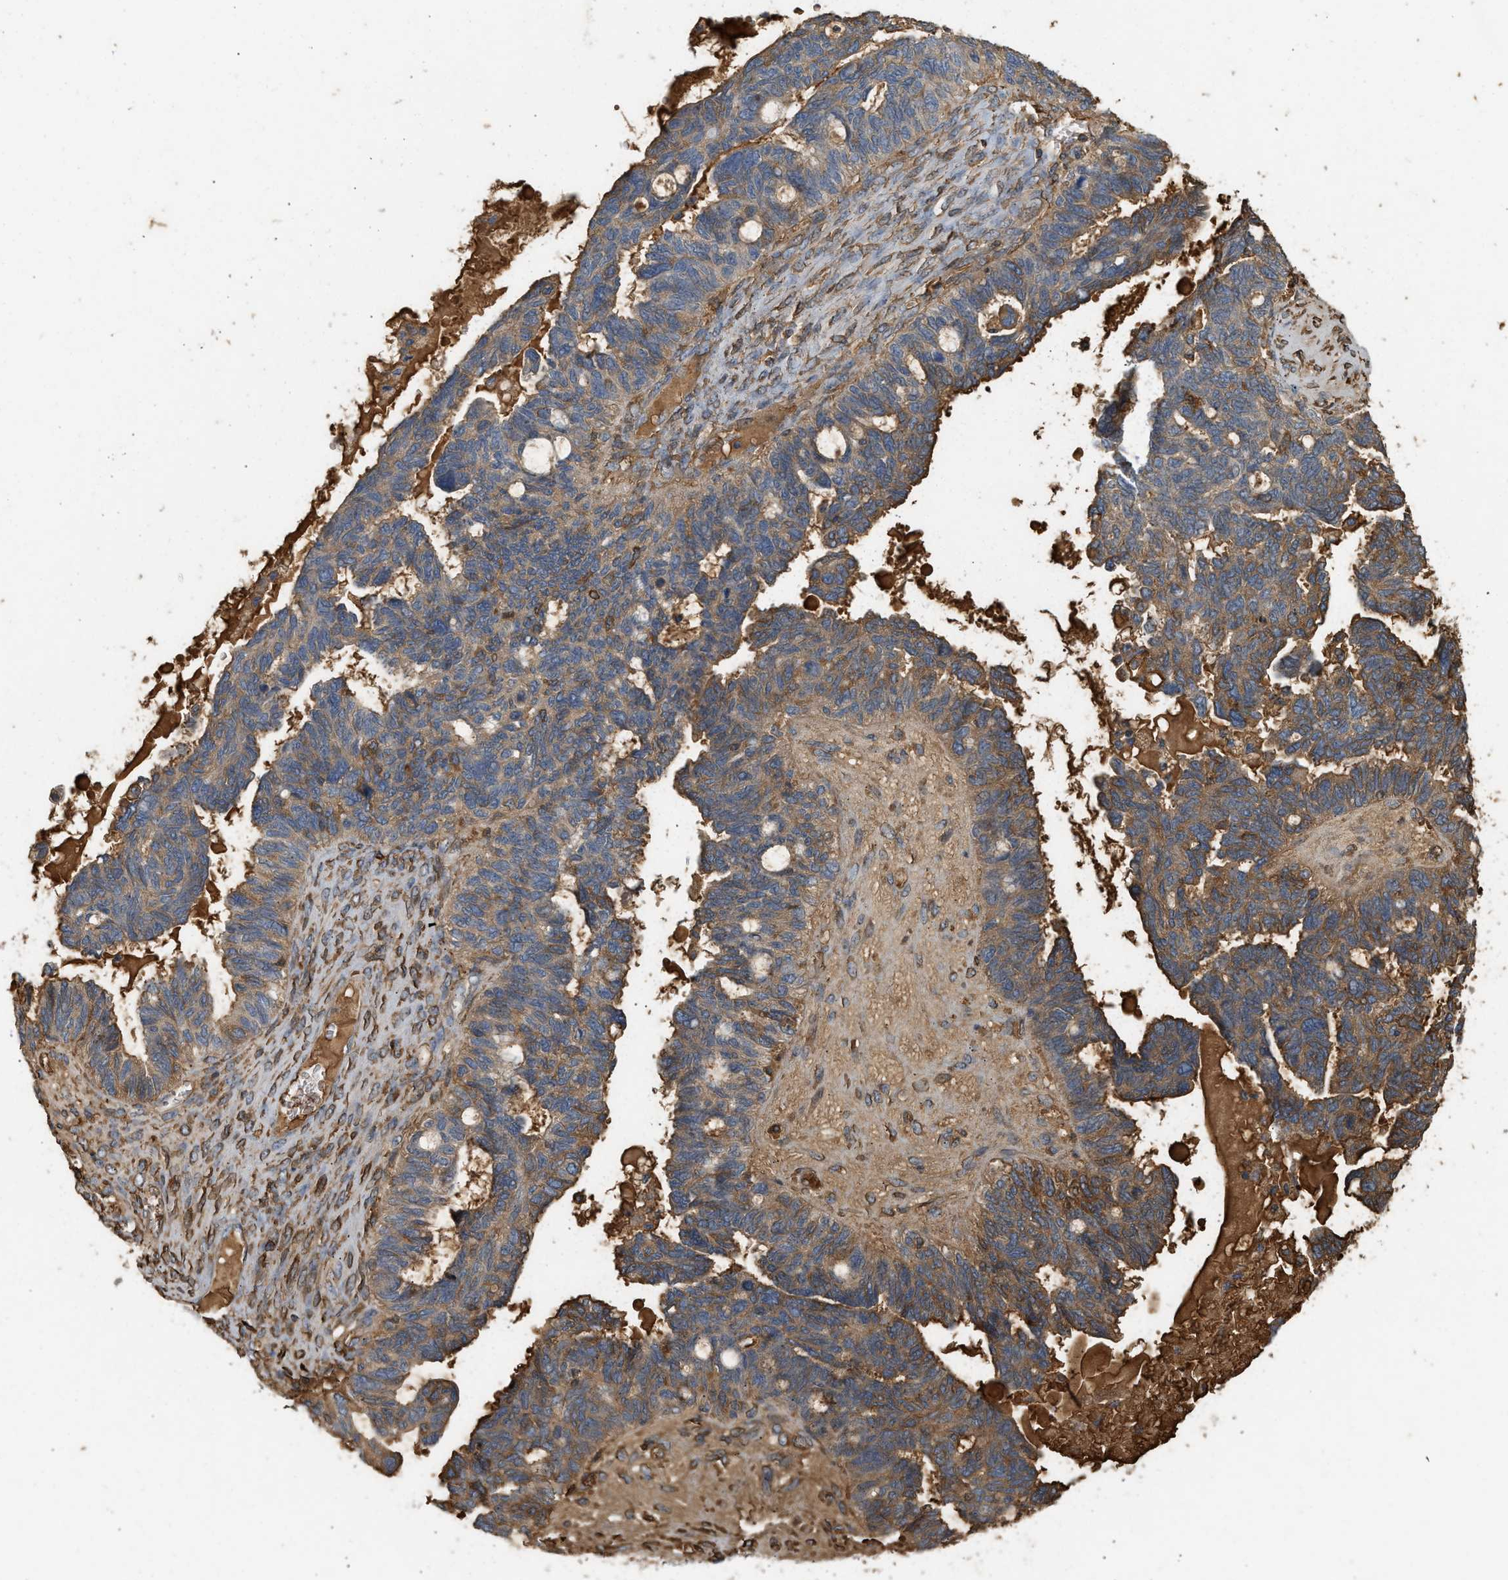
{"staining": {"intensity": "moderate", "quantity": ">75%", "location": "cytoplasmic/membranous"}, "tissue": "ovarian cancer", "cell_type": "Tumor cells", "image_type": "cancer", "snomed": [{"axis": "morphology", "description": "Cystadenocarcinoma, serous, NOS"}, {"axis": "topography", "description": "Ovary"}], "caption": "Immunohistochemistry of ovarian cancer demonstrates medium levels of moderate cytoplasmic/membranous positivity in about >75% of tumor cells. Using DAB (brown) and hematoxylin (blue) stains, captured at high magnification using brightfield microscopy.", "gene": "F8", "patient": {"sex": "female", "age": 79}}